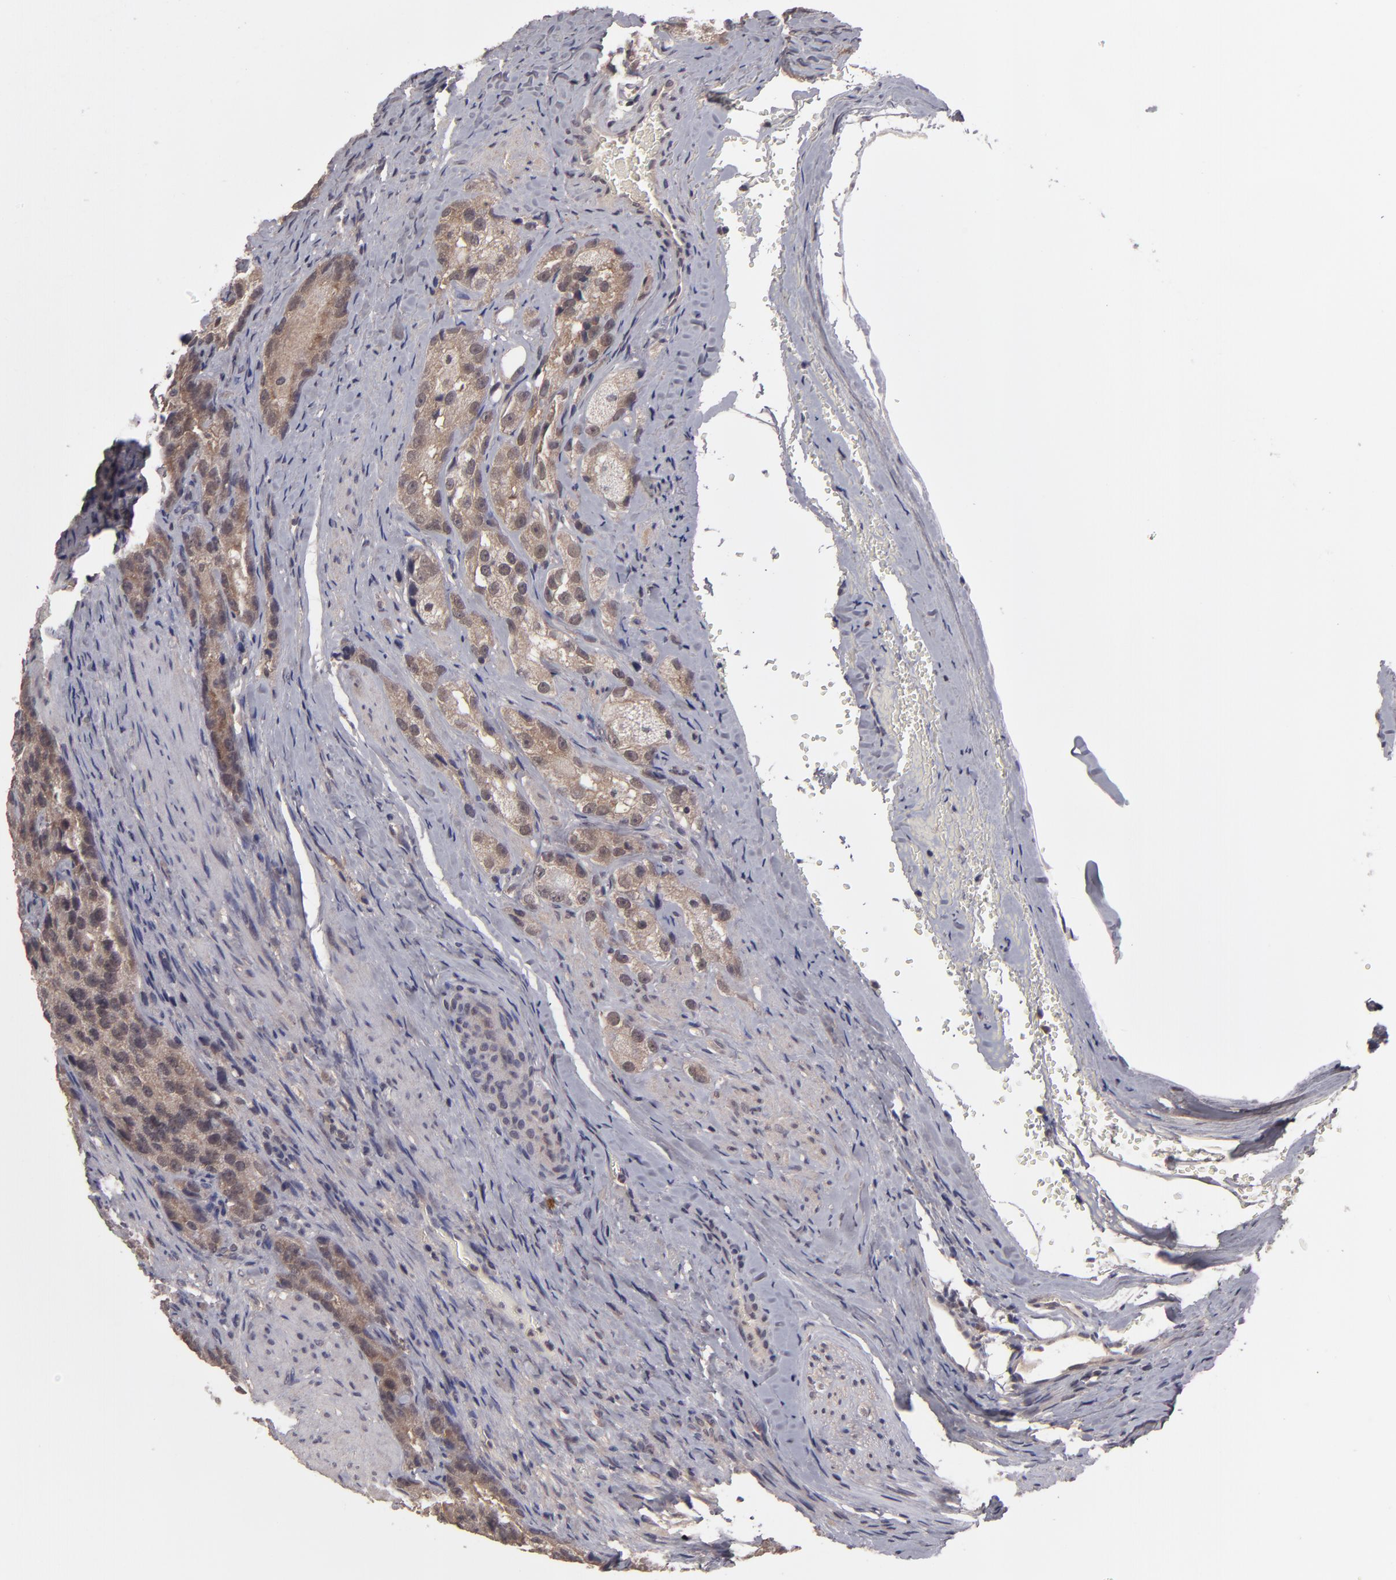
{"staining": {"intensity": "moderate", "quantity": ">75%", "location": "cytoplasmic/membranous"}, "tissue": "prostate cancer", "cell_type": "Tumor cells", "image_type": "cancer", "snomed": [{"axis": "morphology", "description": "Adenocarcinoma, High grade"}, {"axis": "topography", "description": "Prostate"}], "caption": "Protein analysis of high-grade adenocarcinoma (prostate) tissue exhibits moderate cytoplasmic/membranous staining in approximately >75% of tumor cells. The protein is stained brown, and the nuclei are stained in blue (DAB (3,3'-diaminobenzidine) IHC with brightfield microscopy, high magnification).", "gene": "TYMS", "patient": {"sex": "male", "age": 63}}